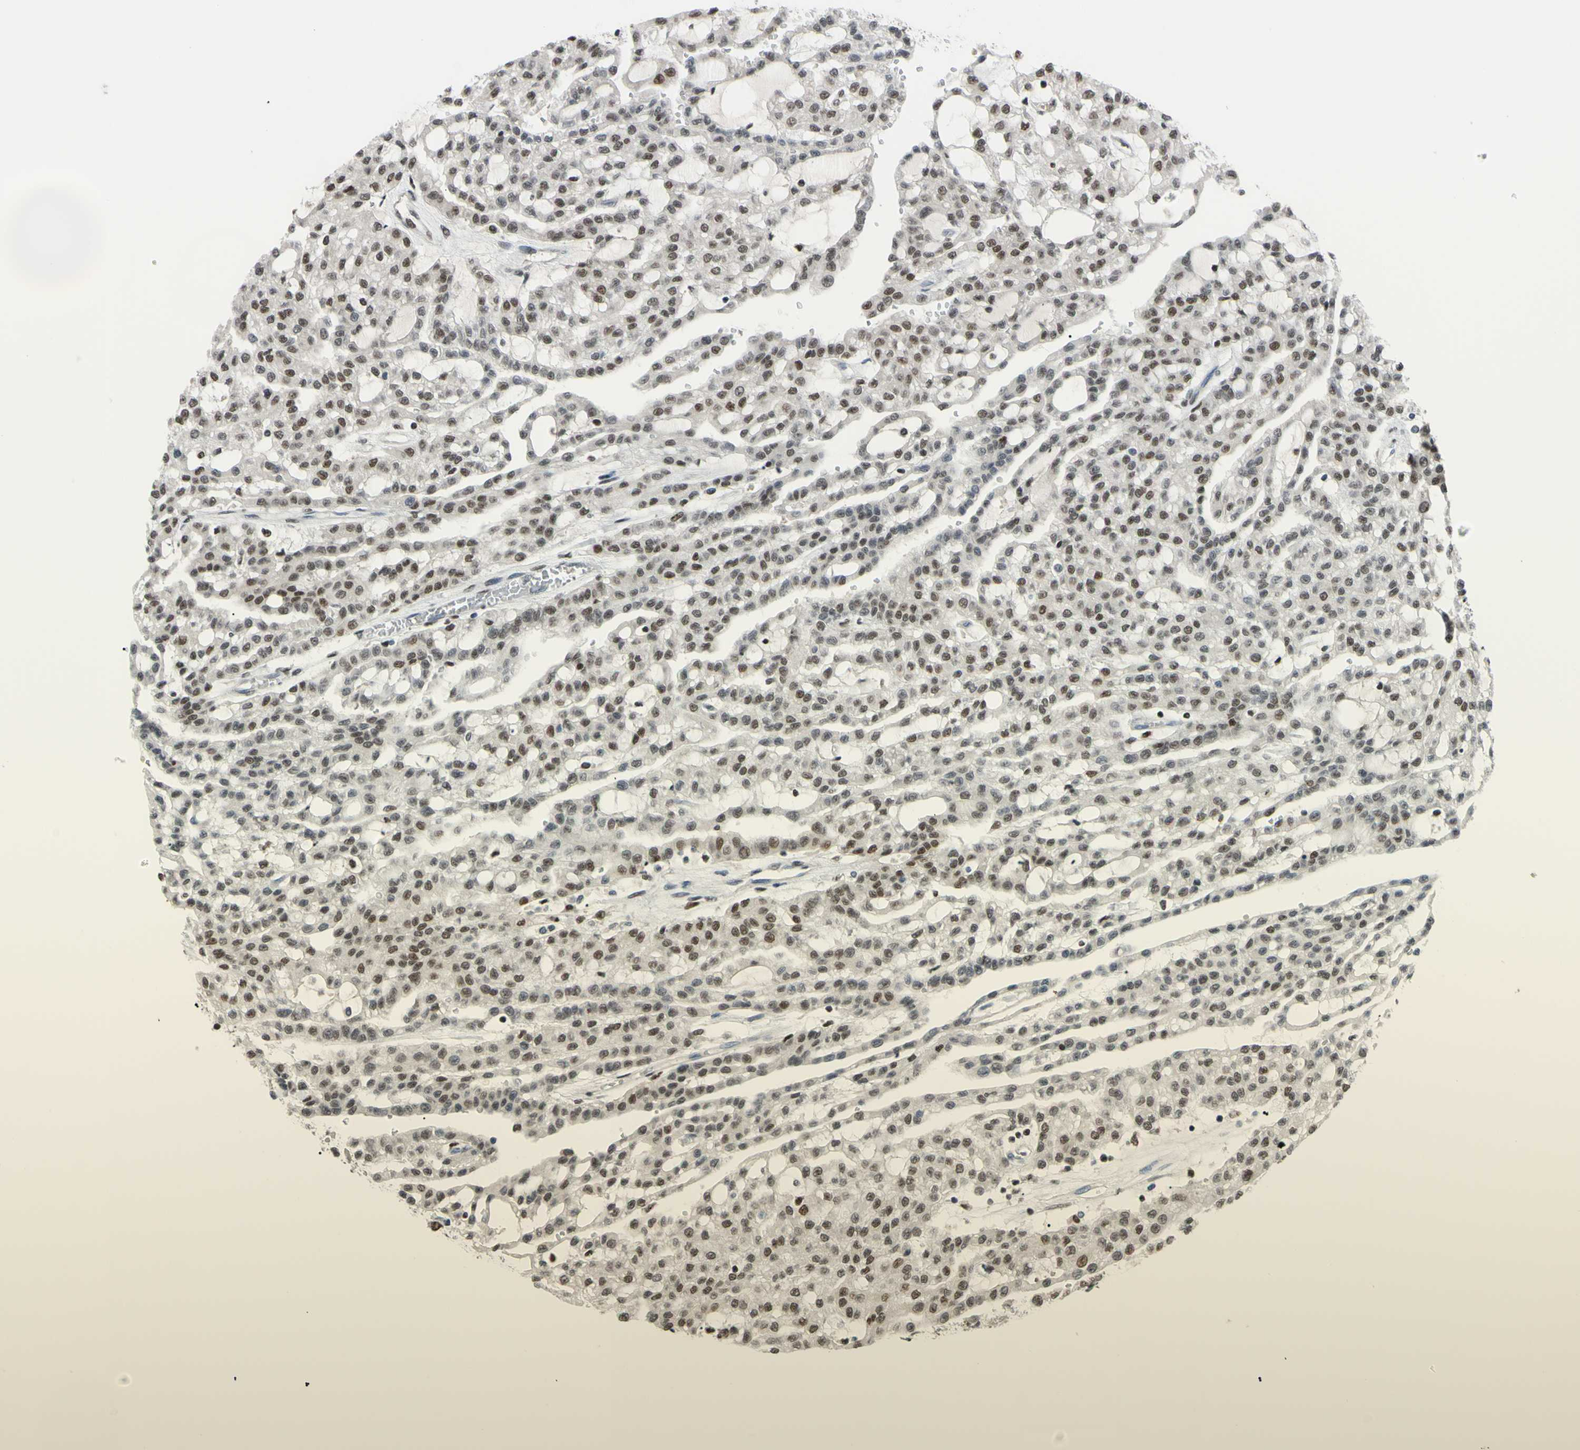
{"staining": {"intensity": "weak", "quantity": ">75%", "location": "cytoplasmic/membranous"}, "tissue": "renal cancer", "cell_type": "Tumor cells", "image_type": "cancer", "snomed": [{"axis": "morphology", "description": "Adenocarcinoma, NOS"}, {"axis": "topography", "description": "Kidney"}], "caption": "This micrograph reveals immunohistochemistry (IHC) staining of adenocarcinoma (renal), with low weak cytoplasmic/membranous positivity in approximately >75% of tumor cells.", "gene": "FKBP5", "patient": {"sex": "male", "age": 63}}